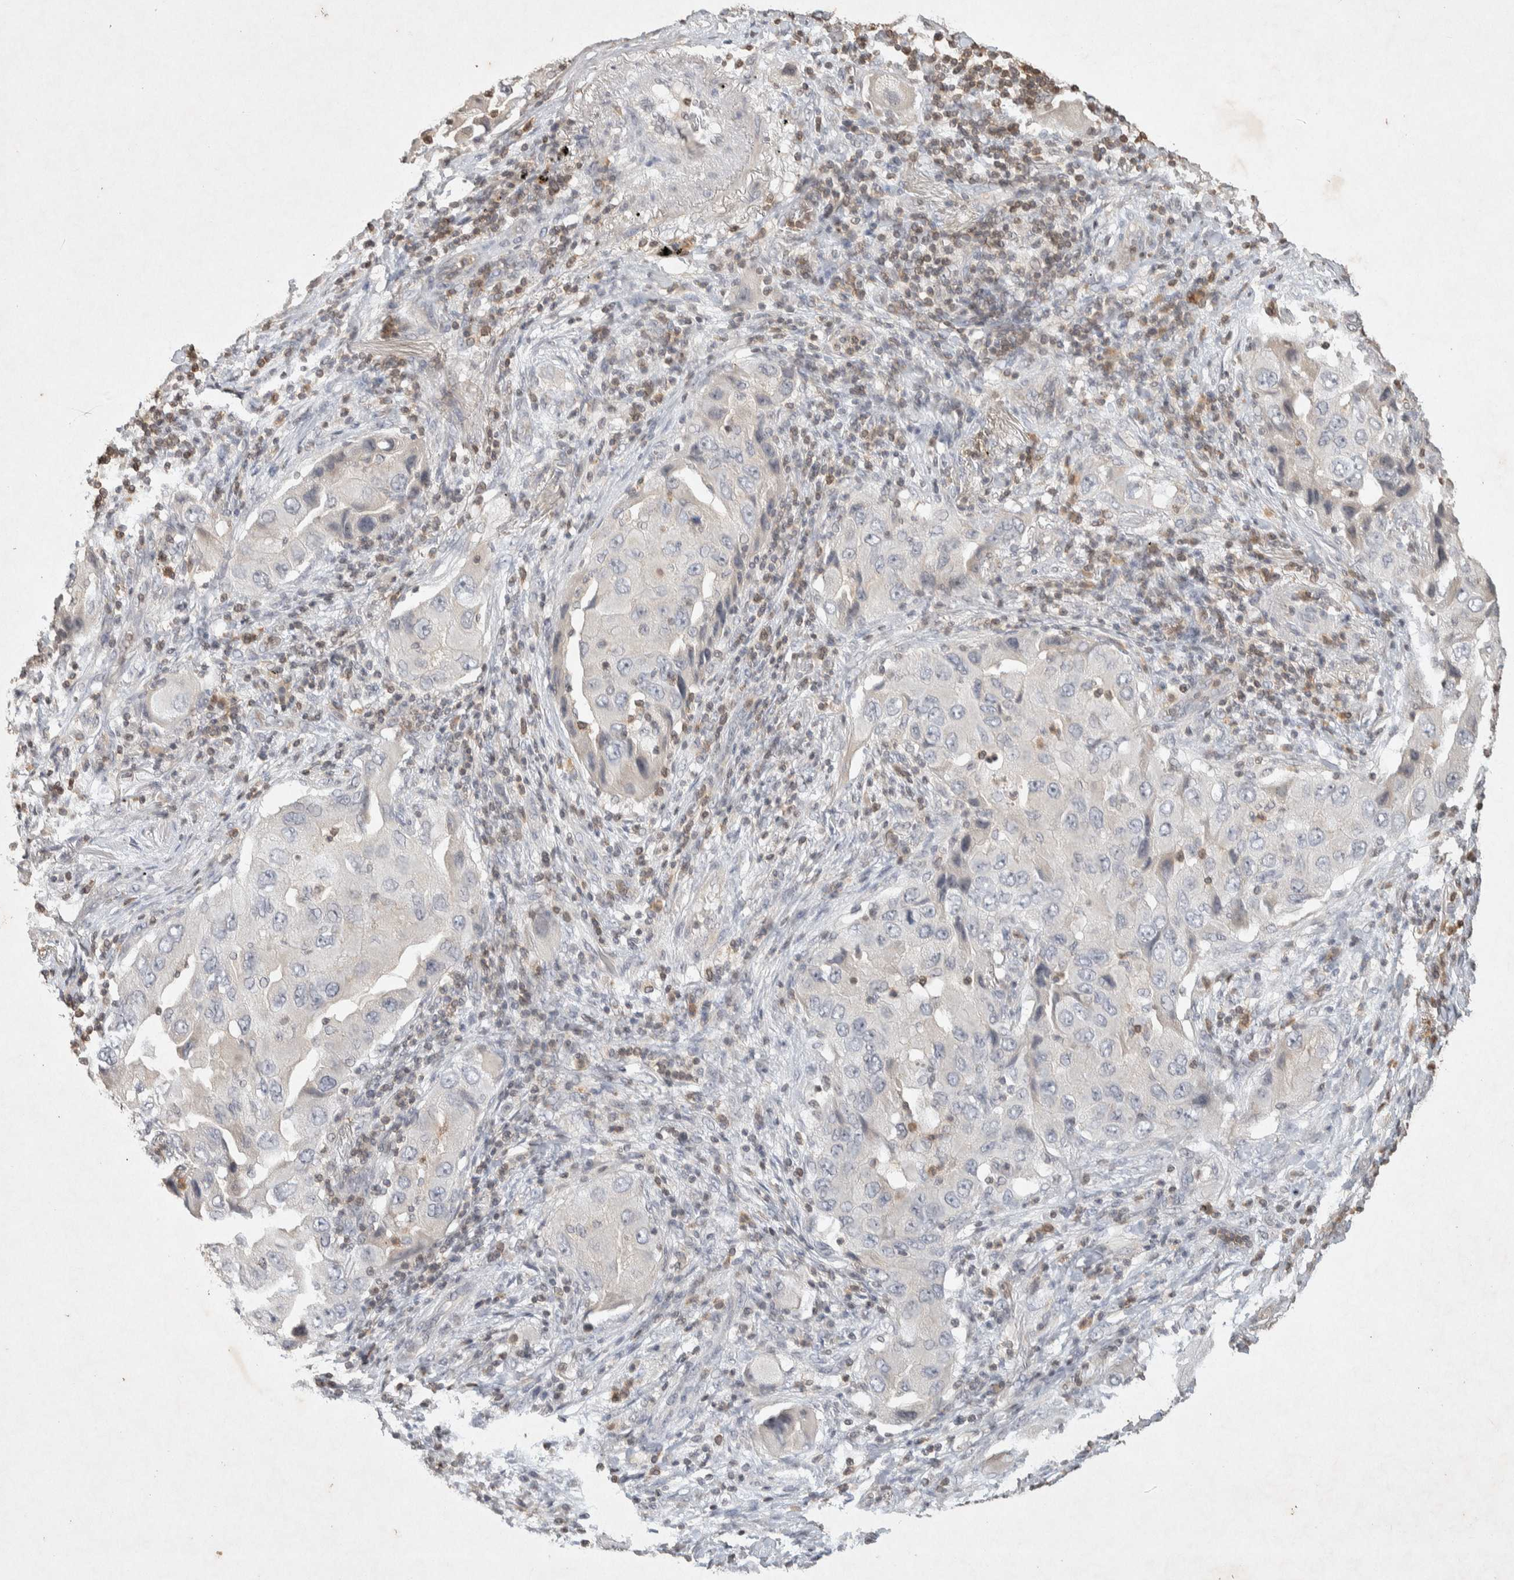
{"staining": {"intensity": "negative", "quantity": "none", "location": "none"}, "tissue": "lung cancer", "cell_type": "Tumor cells", "image_type": "cancer", "snomed": [{"axis": "morphology", "description": "Adenocarcinoma, NOS"}, {"axis": "topography", "description": "Lung"}], "caption": "There is no significant expression in tumor cells of adenocarcinoma (lung).", "gene": "RAC2", "patient": {"sex": "female", "age": 65}}